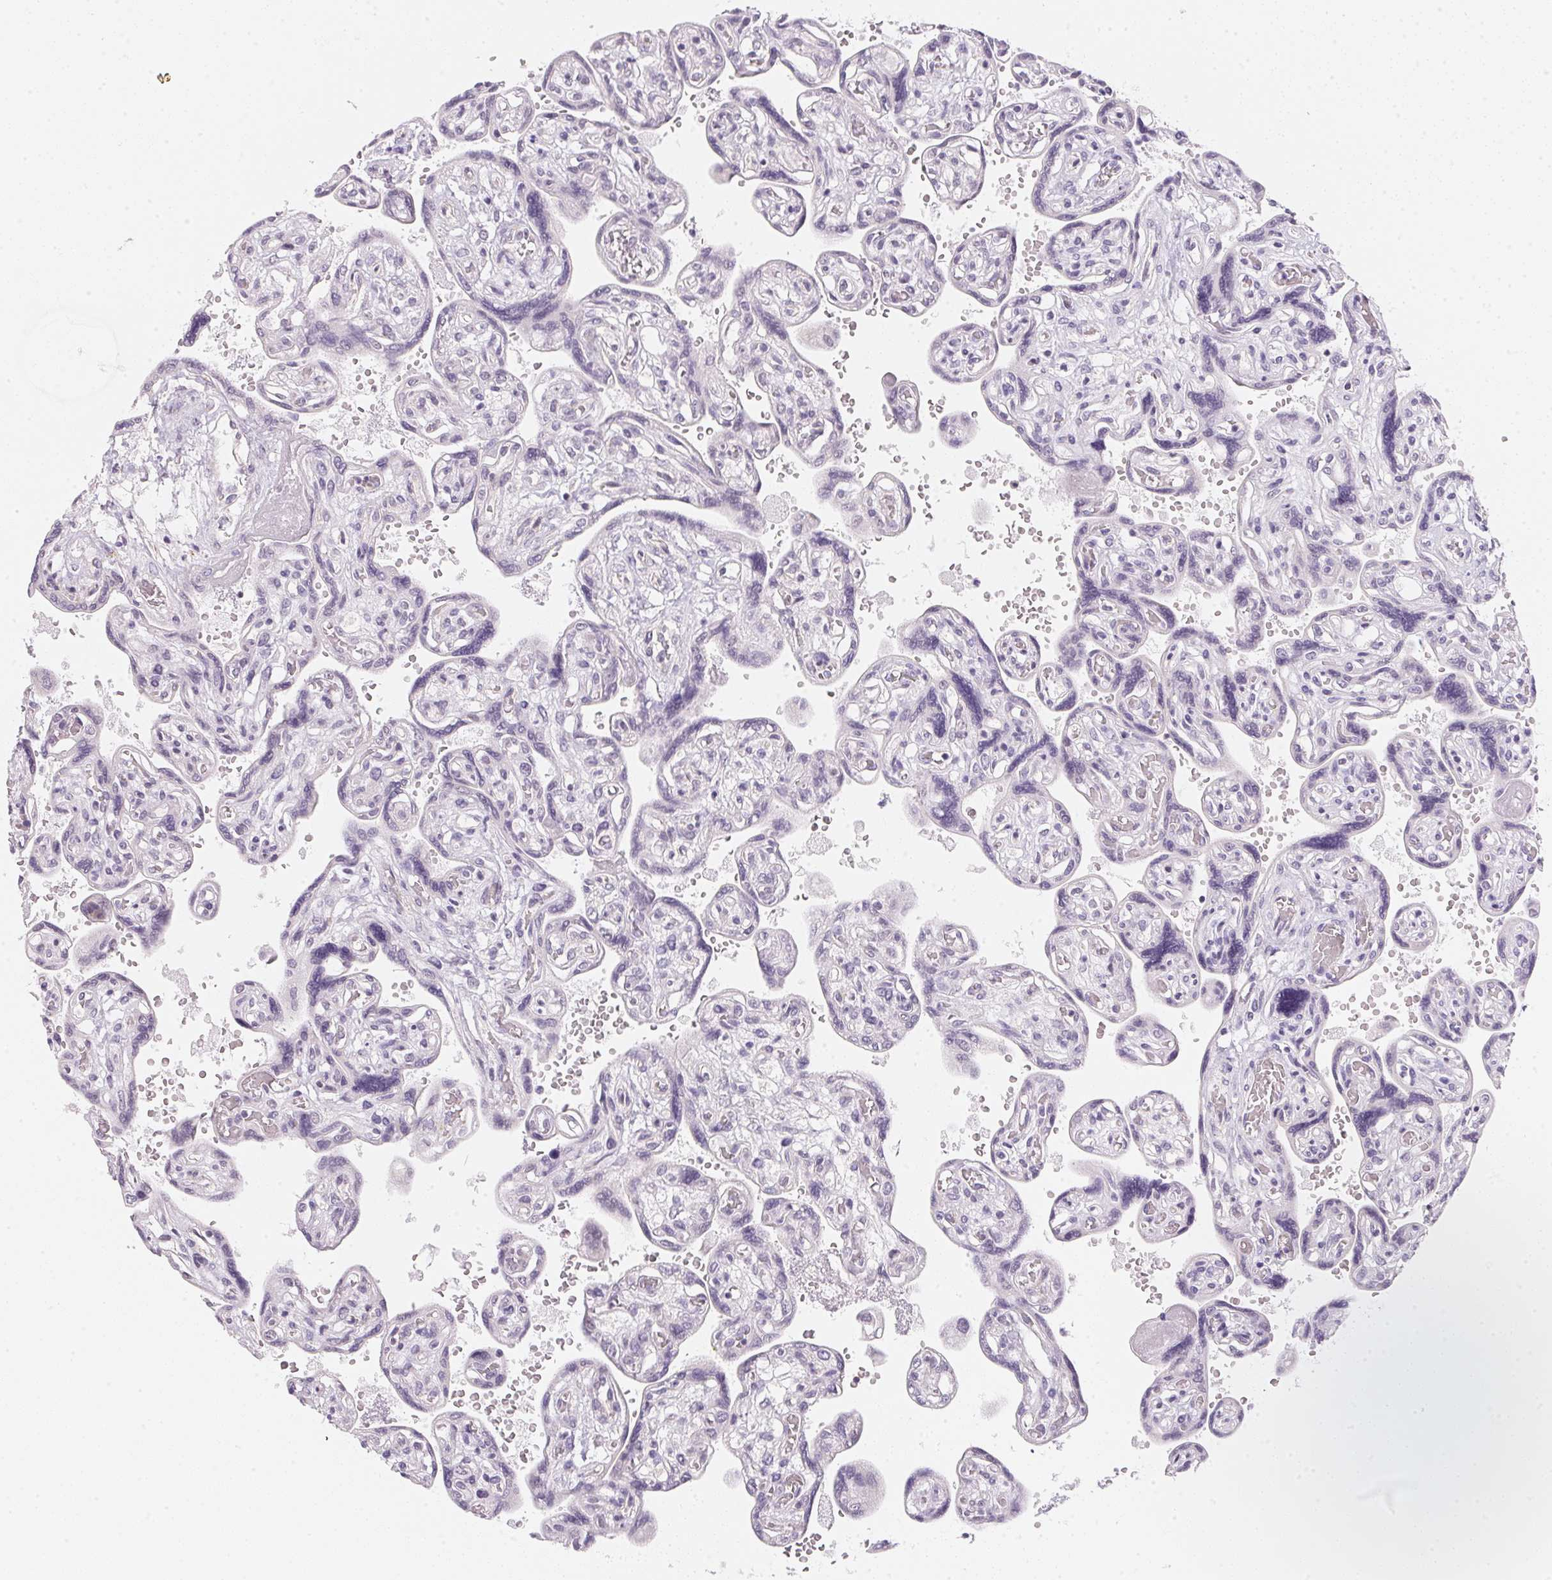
{"staining": {"intensity": "negative", "quantity": "none", "location": "none"}, "tissue": "placenta", "cell_type": "Decidual cells", "image_type": "normal", "snomed": [{"axis": "morphology", "description": "Normal tissue, NOS"}, {"axis": "topography", "description": "Placenta"}], "caption": "Decidual cells show no significant positivity in normal placenta. Nuclei are stained in blue.", "gene": "GIPC2", "patient": {"sex": "female", "age": 32}}